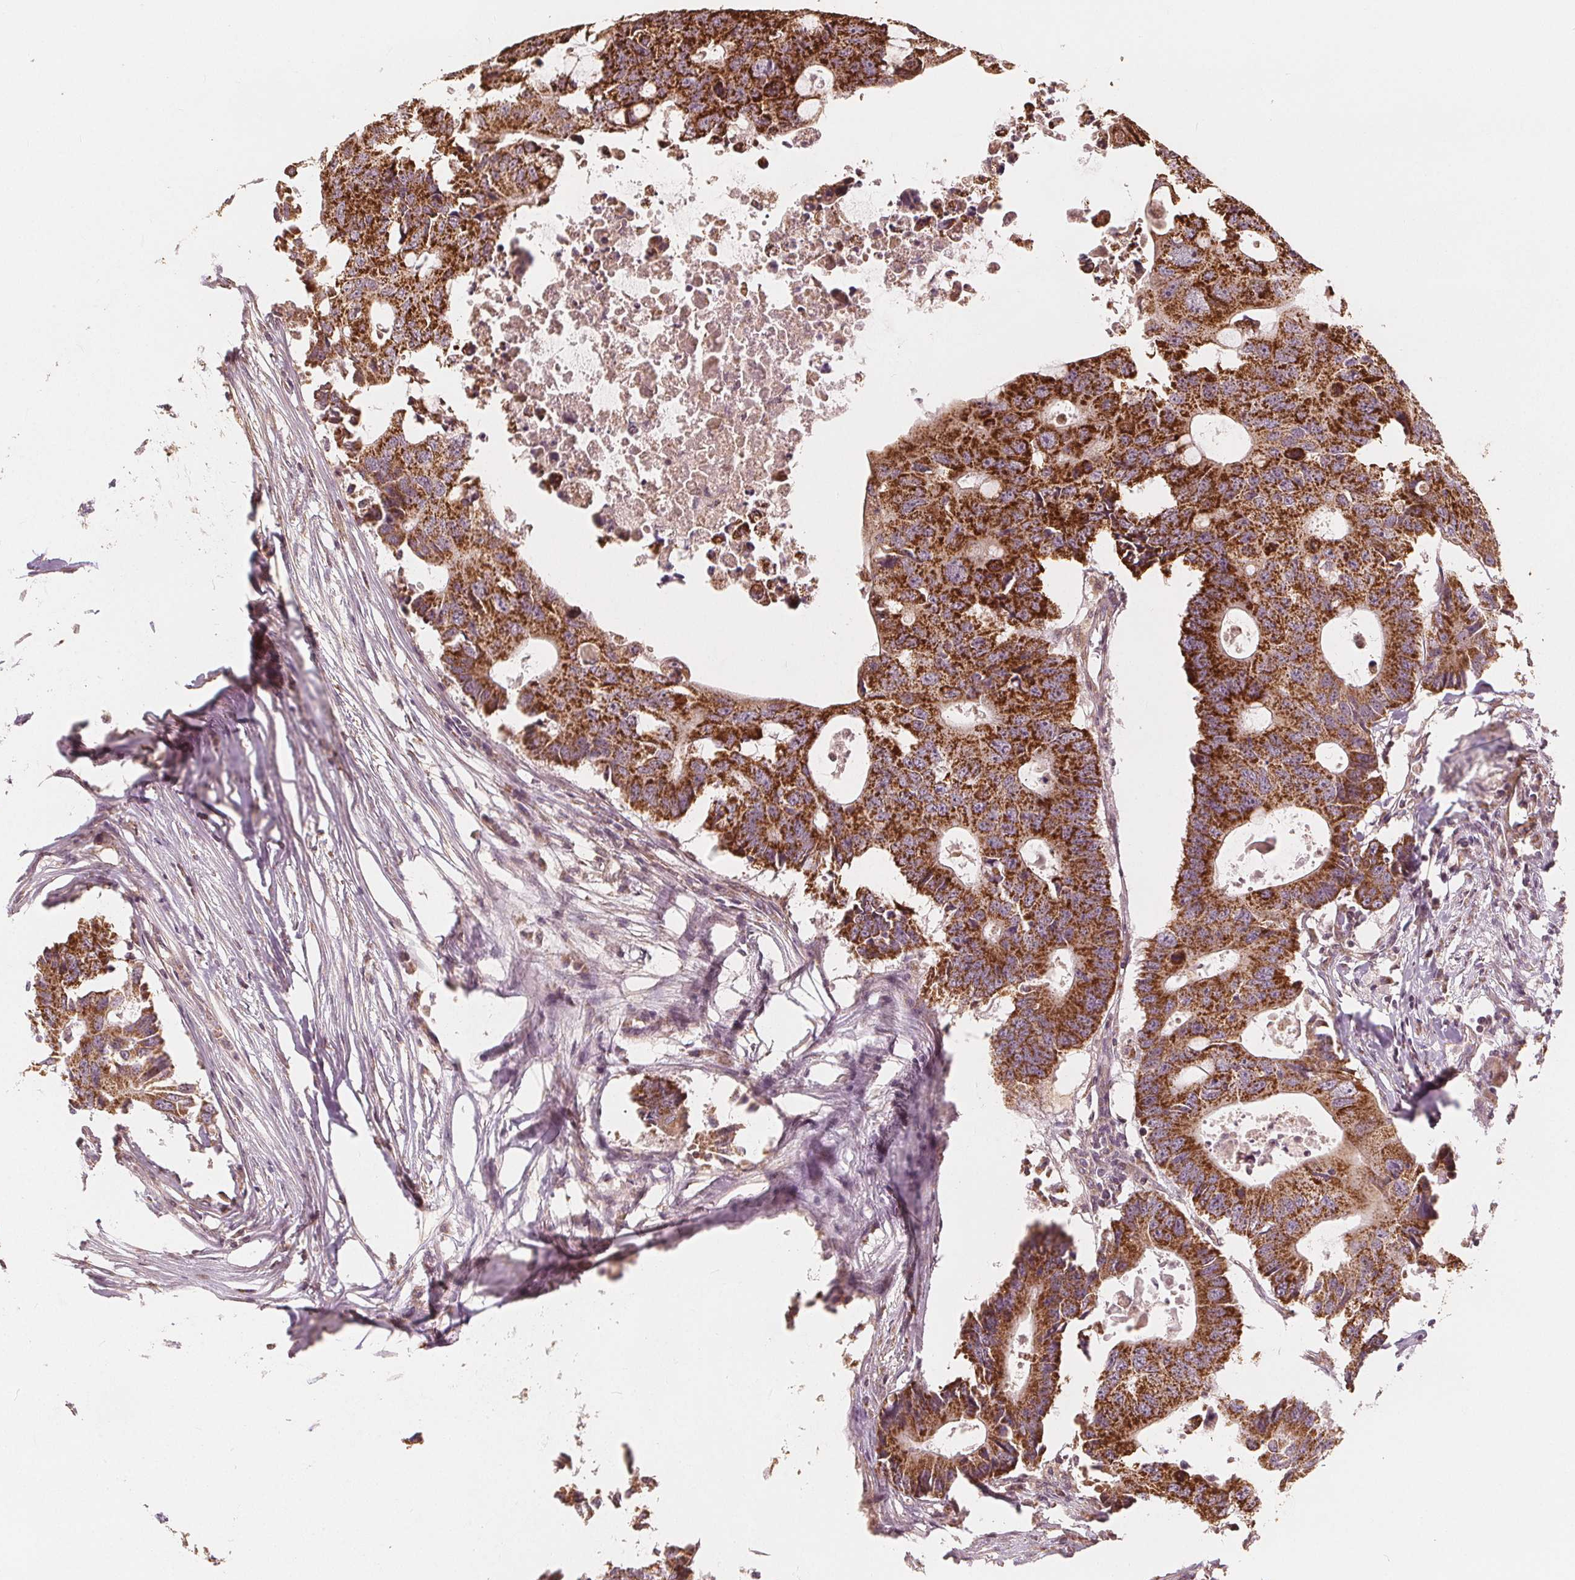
{"staining": {"intensity": "strong", "quantity": ">75%", "location": "cytoplasmic/membranous"}, "tissue": "colorectal cancer", "cell_type": "Tumor cells", "image_type": "cancer", "snomed": [{"axis": "morphology", "description": "Adenocarcinoma, NOS"}, {"axis": "topography", "description": "Colon"}], "caption": "Adenocarcinoma (colorectal) stained with DAB (3,3'-diaminobenzidine) immunohistochemistry (IHC) exhibits high levels of strong cytoplasmic/membranous staining in approximately >75% of tumor cells.", "gene": "PEX26", "patient": {"sex": "male", "age": 71}}